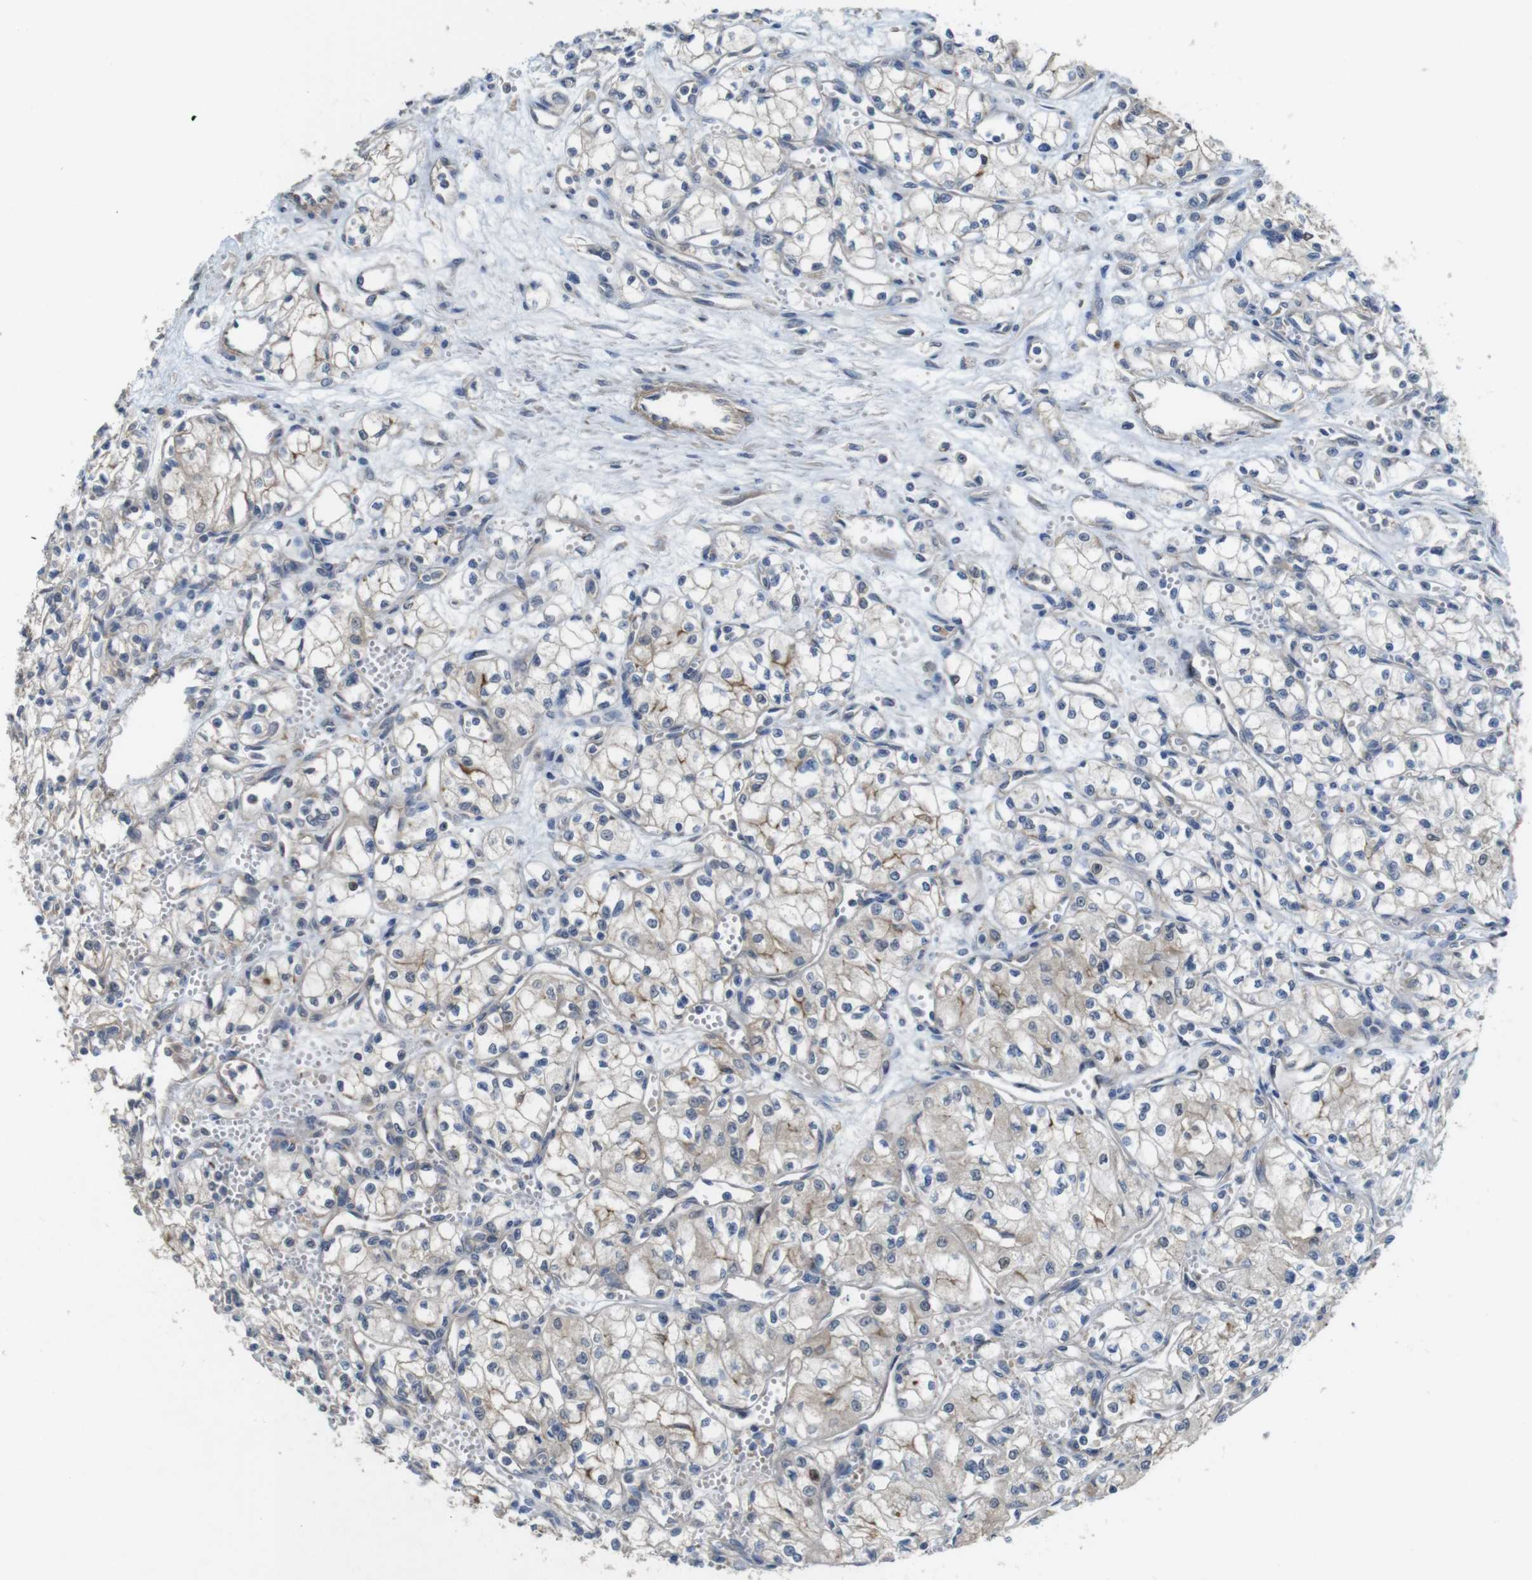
{"staining": {"intensity": "weak", "quantity": "25%-75%", "location": "cytoplasmic/membranous"}, "tissue": "renal cancer", "cell_type": "Tumor cells", "image_type": "cancer", "snomed": [{"axis": "morphology", "description": "Normal tissue, NOS"}, {"axis": "morphology", "description": "Adenocarcinoma, NOS"}, {"axis": "topography", "description": "Kidney"}], "caption": "Brown immunohistochemical staining in renal cancer reveals weak cytoplasmic/membranous staining in about 25%-75% of tumor cells.", "gene": "CDC34", "patient": {"sex": "male", "age": 59}}